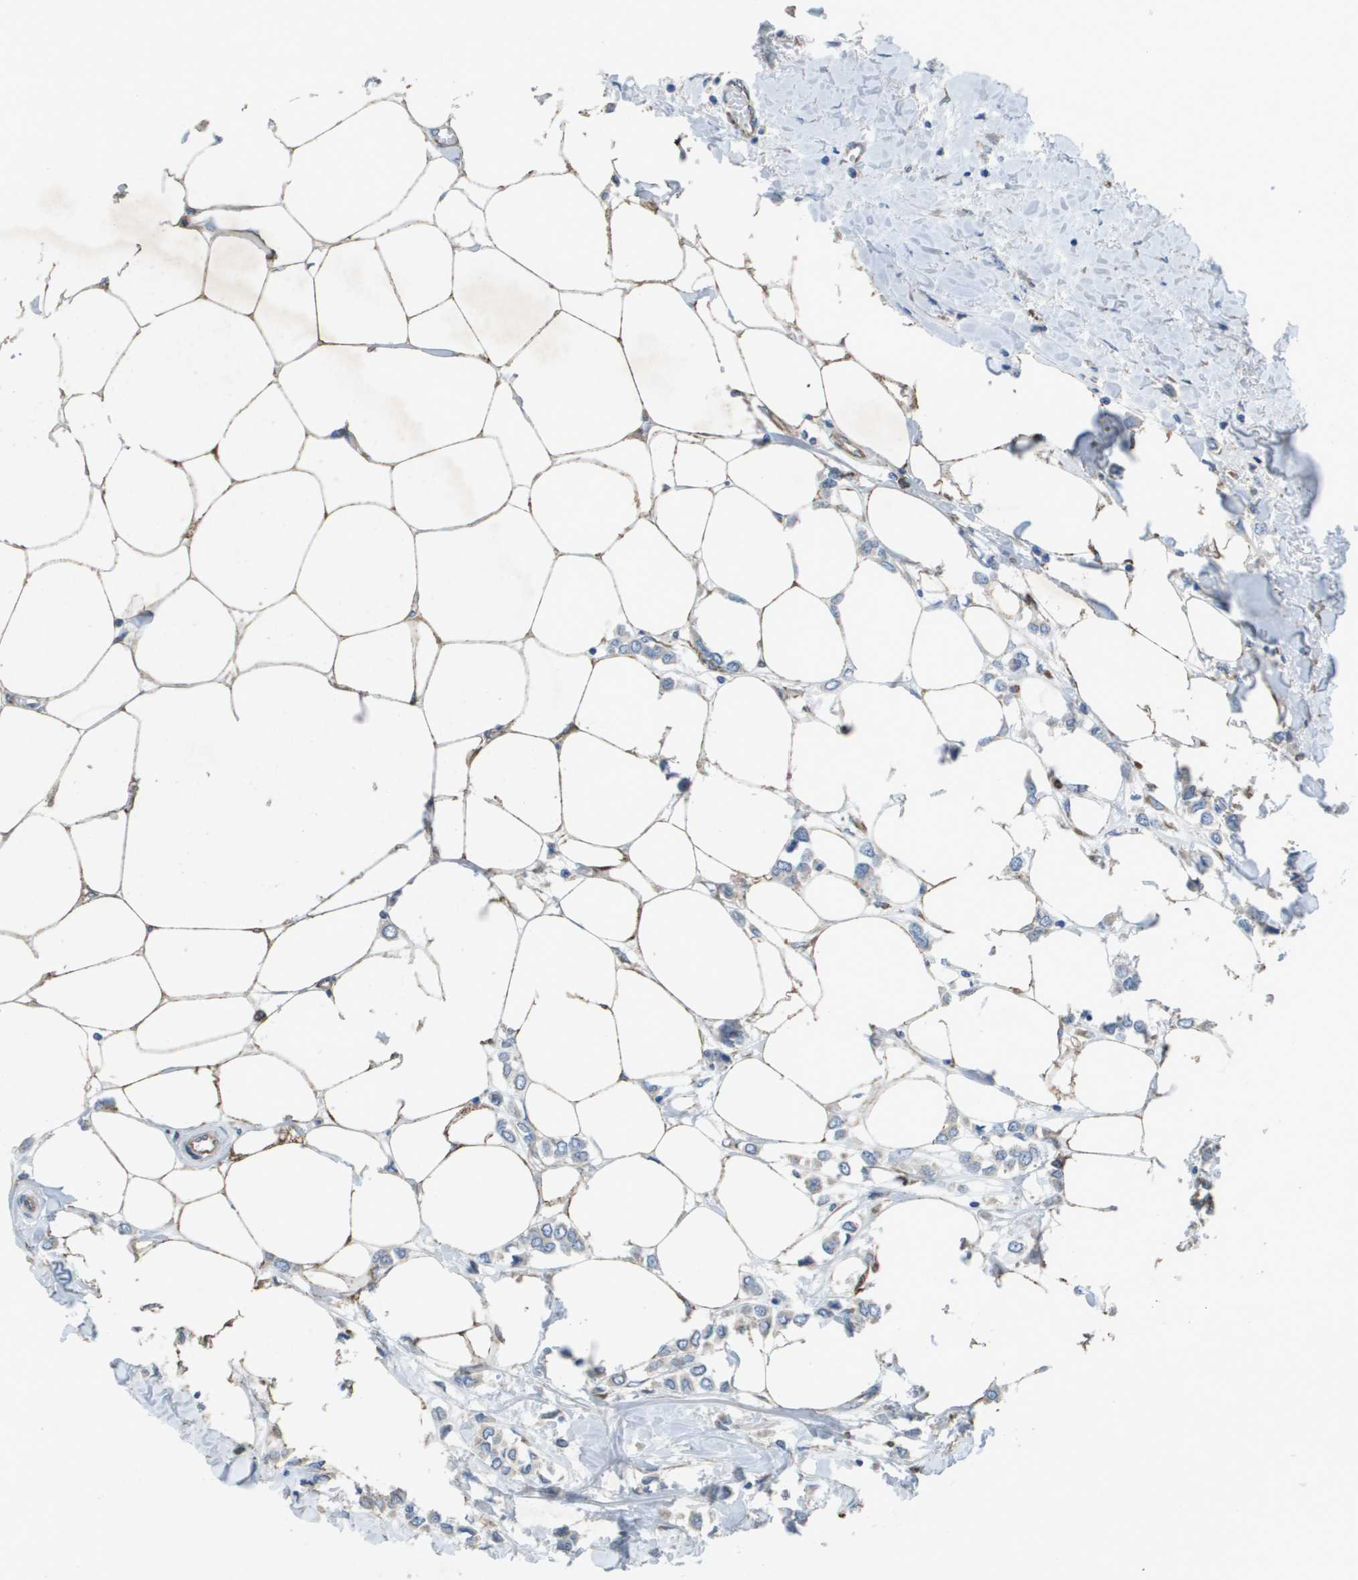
{"staining": {"intensity": "negative", "quantity": "none", "location": "none"}, "tissue": "breast cancer", "cell_type": "Tumor cells", "image_type": "cancer", "snomed": [{"axis": "morphology", "description": "Lobular carcinoma"}, {"axis": "topography", "description": "Breast"}], "caption": "Immunohistochemistry image of neoplastic tissue: lobular carcinoma (breast) stained with DAB reveals no significant protein positivity in tumor cells.", "gene": "CLCN2", "patient": {"sex": "female", "age": 51}}